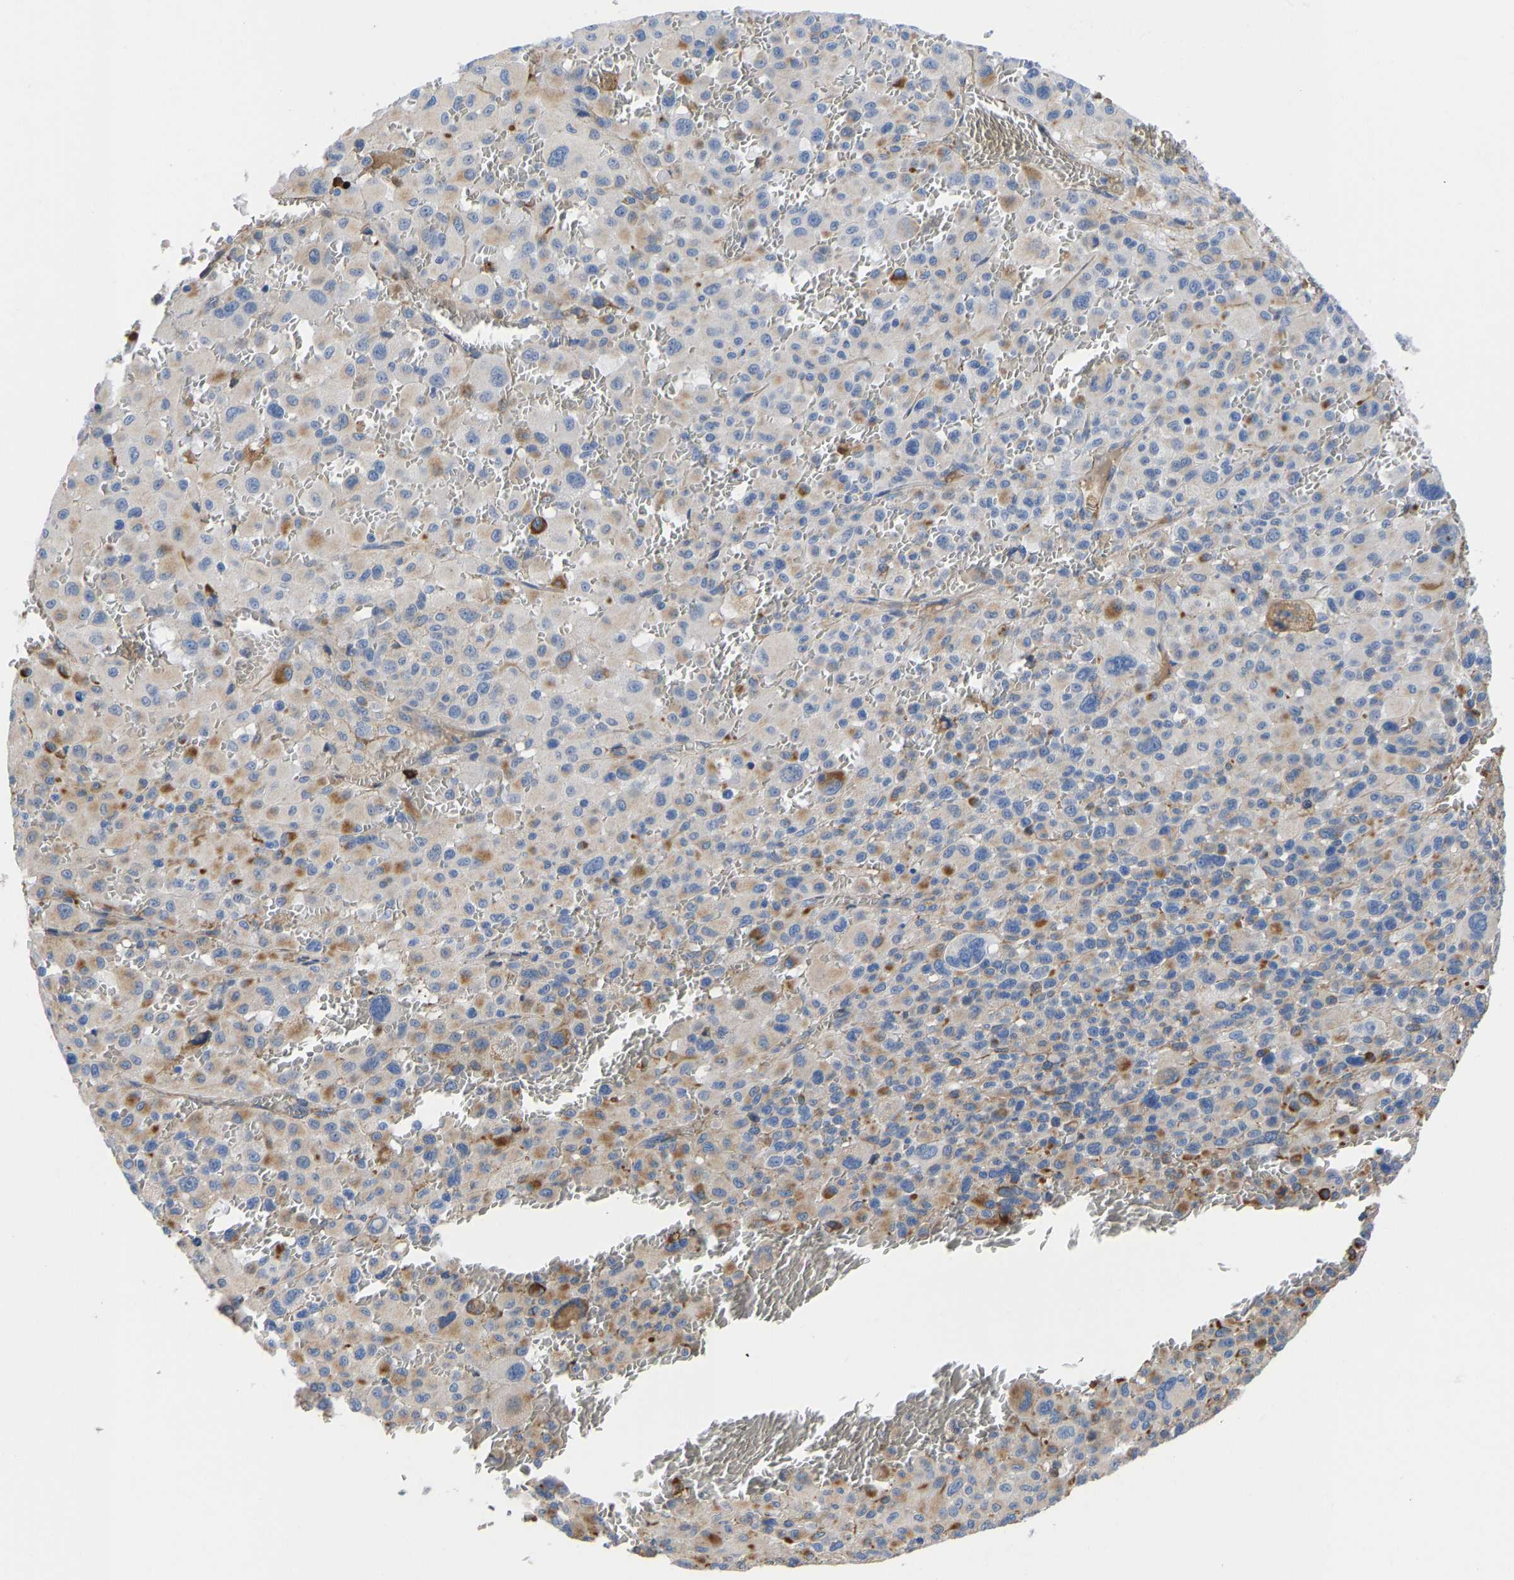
{"staining": {"intensity": "moderate", "quantity": "<25%", "location": "cytoplasmic/membranous"}, "tissue": "melanoma", "cell_type": "Tumor cells", "image_type": "cancer", "snomed": [{"axis": "morphology", "description": "Malignant melanoma, Metastatic site"}, {"axis": "topography", "description": "Skin"}], "caption": "IHC (DAB) staining of melanoma displays moderate cytoplasmic/membranous protein positivity in about <25% of tumor cells.", "gene": "HSPG2", "patient": {"sex": "female", "age": 74}}